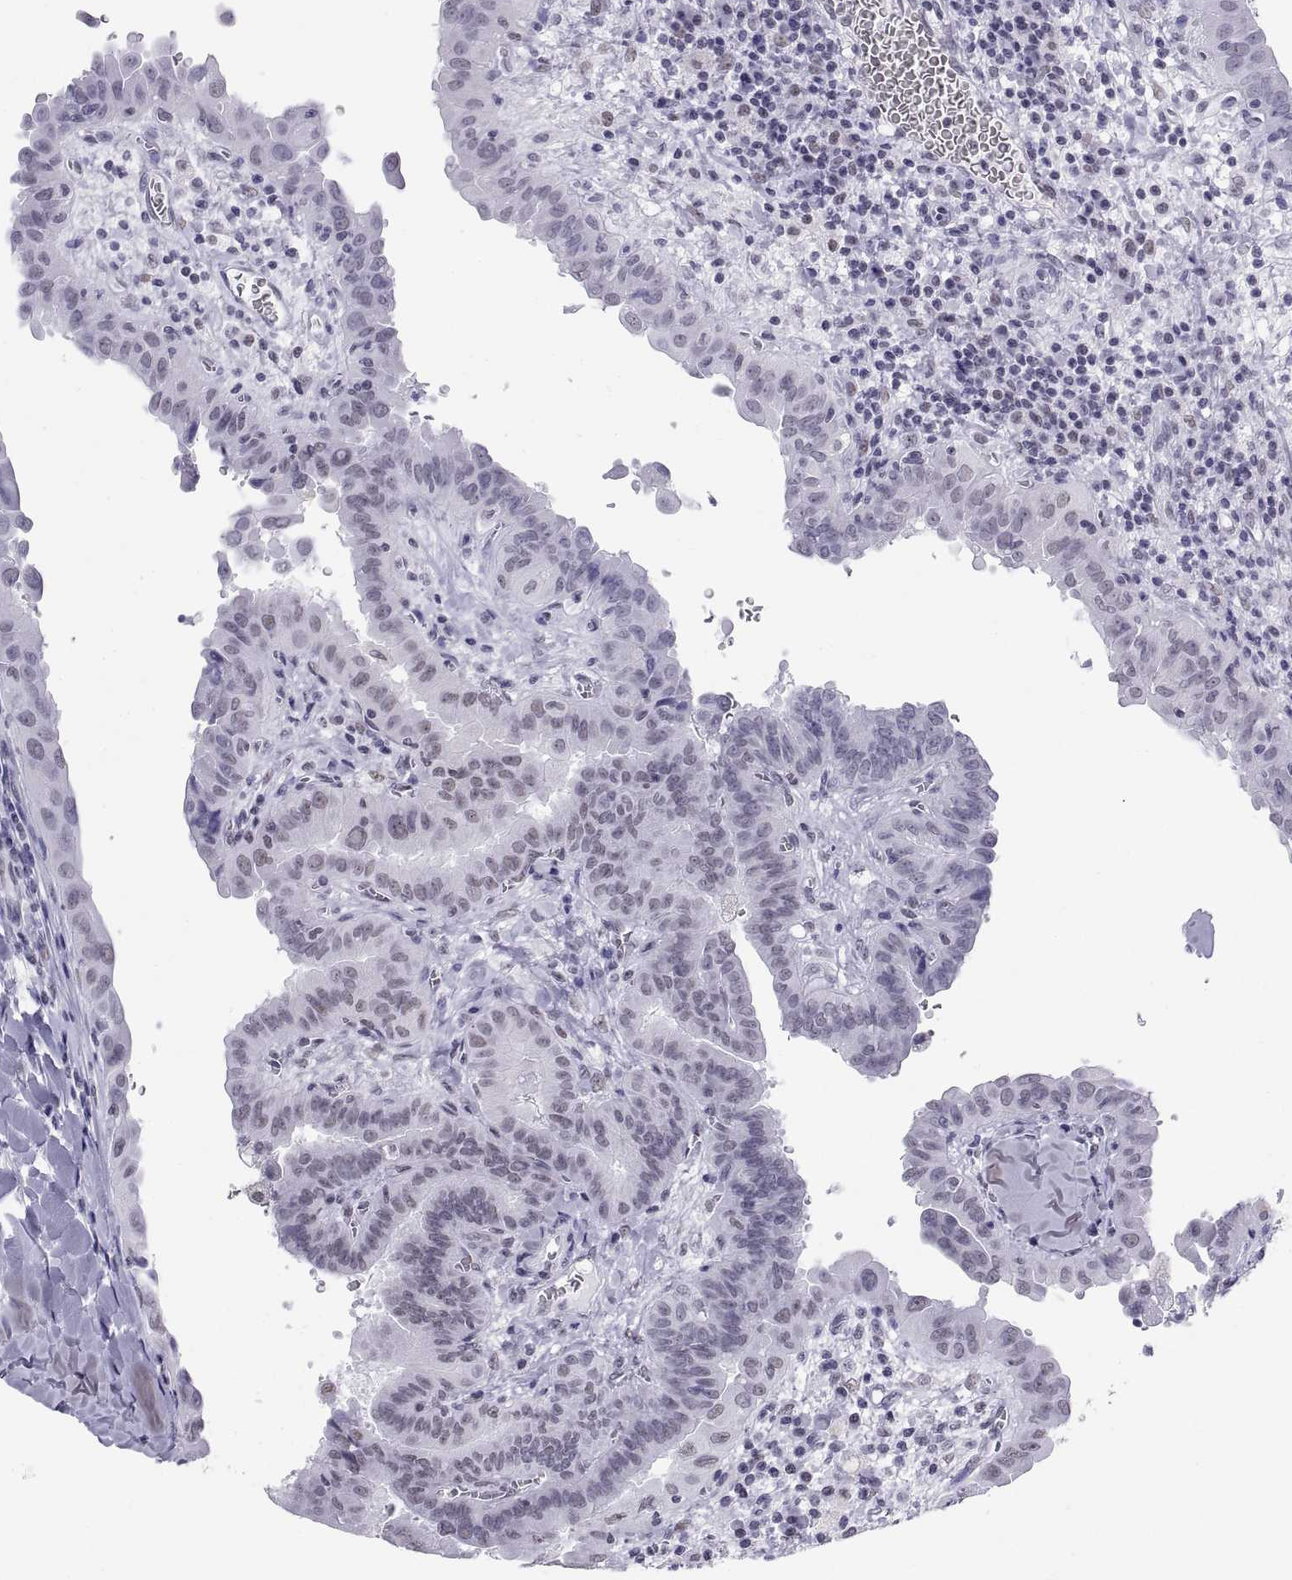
{"staining": {"intensity": "weak", "quantity": "25%-75%", "location": "nuclear"}, "tissue": "thyroid cancer", "cell_type": "Tumor cells", "image_type": "cancer", "snomed": [{"axis": "morphology", "description": "Papillary adenocarcinoma, NOS"}, {"axis": "topography", "description": "Thyroid gland"}], "caption": "An immunohistochemistry image of neoplastic tissue is shown. Protein staining in brown highlights weak nuclear positivity in thyroid papillary adenocarcinoma within tumor cells. The protein is stained brown, and the nuclei are stained in blue (DAB (3,3'-diaminobenzidine) IHC with brightfield microscopy, high magnification).", "gene": "NEUROD6", "patient": {"sex": "female", "age": 37}}